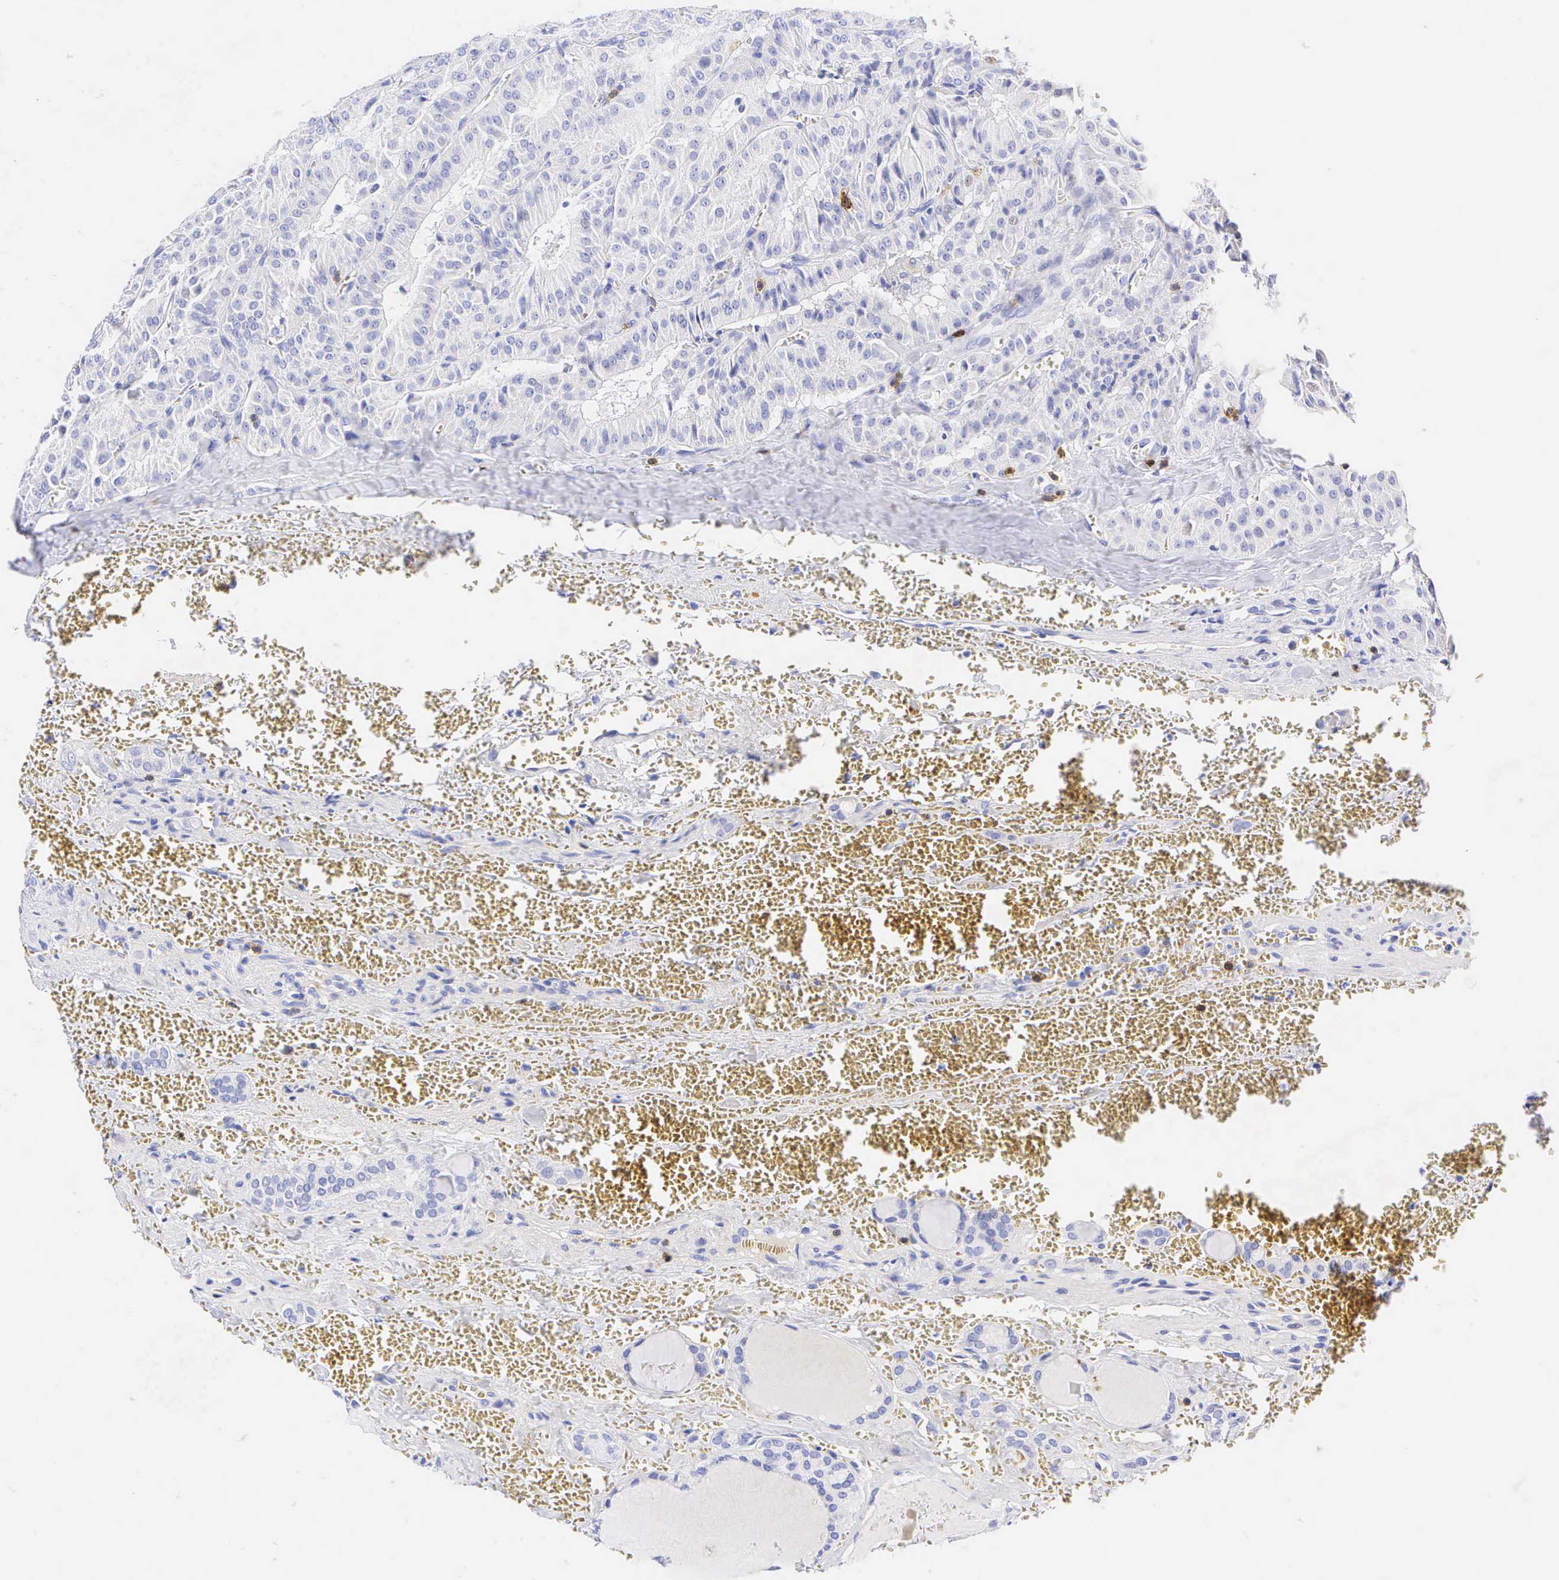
{"staining": {"intensity": "negative", "quantity": "none", "location": "none"}, "tissue": "thyroid cancer", "cell_type": "Tumor cells", "image_type": "cancer", "snomed": [{"axis": "morphology", "description": "Carcinoma, NOS"}, {"axis": "topography", "description": "Thyroid gland"}], "caption": "A micrograph of thyroid cancer stained for a protein reveals no brown staining in tumor cells. Nuclei are stained in blue.", "gene": "CD3E", "patient": {"sex": "male", "age": 76}}